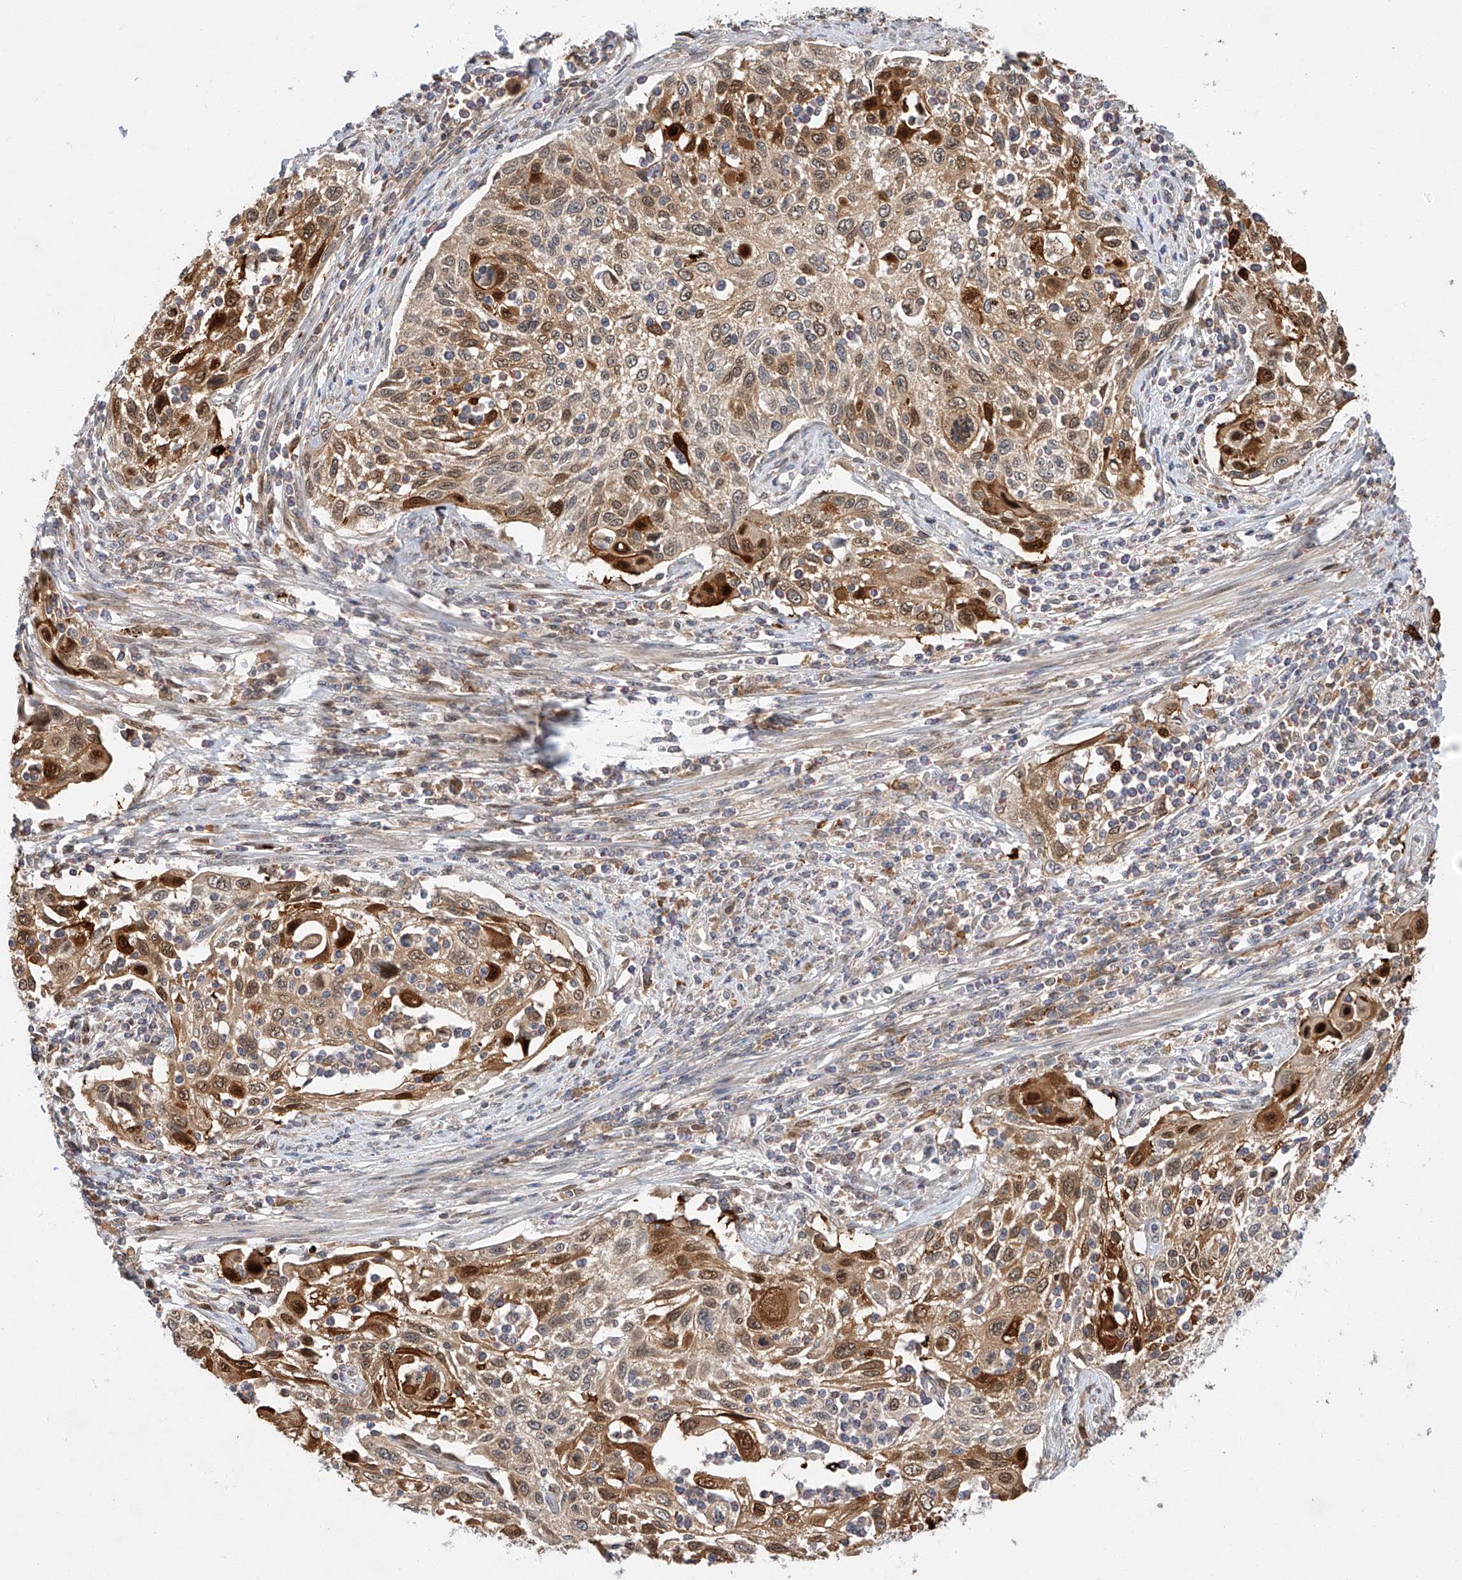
{"staining": {"intensity": "moderate", "quantity": ">75%", "location": "cytoplasmic/membranous,nuclear"}, "tissue": "cervical cancer", "cell_type": "Tumor cells", "image_type": "cancer", "snomed": [{"axis": "morphology", "description": "Squamous cell carcinoma, NOS"}, {"axis": "topography", "description": "Cervix"}], "caption": "Tumor cells reveal medium levels of moderate cytoplasmic/membranous and nuclear staining in about >75% of cells in human cervical squamous cell carcinoma.", "gene": "DIRAS3", "patient": {"sex": "female", "age": 70}}